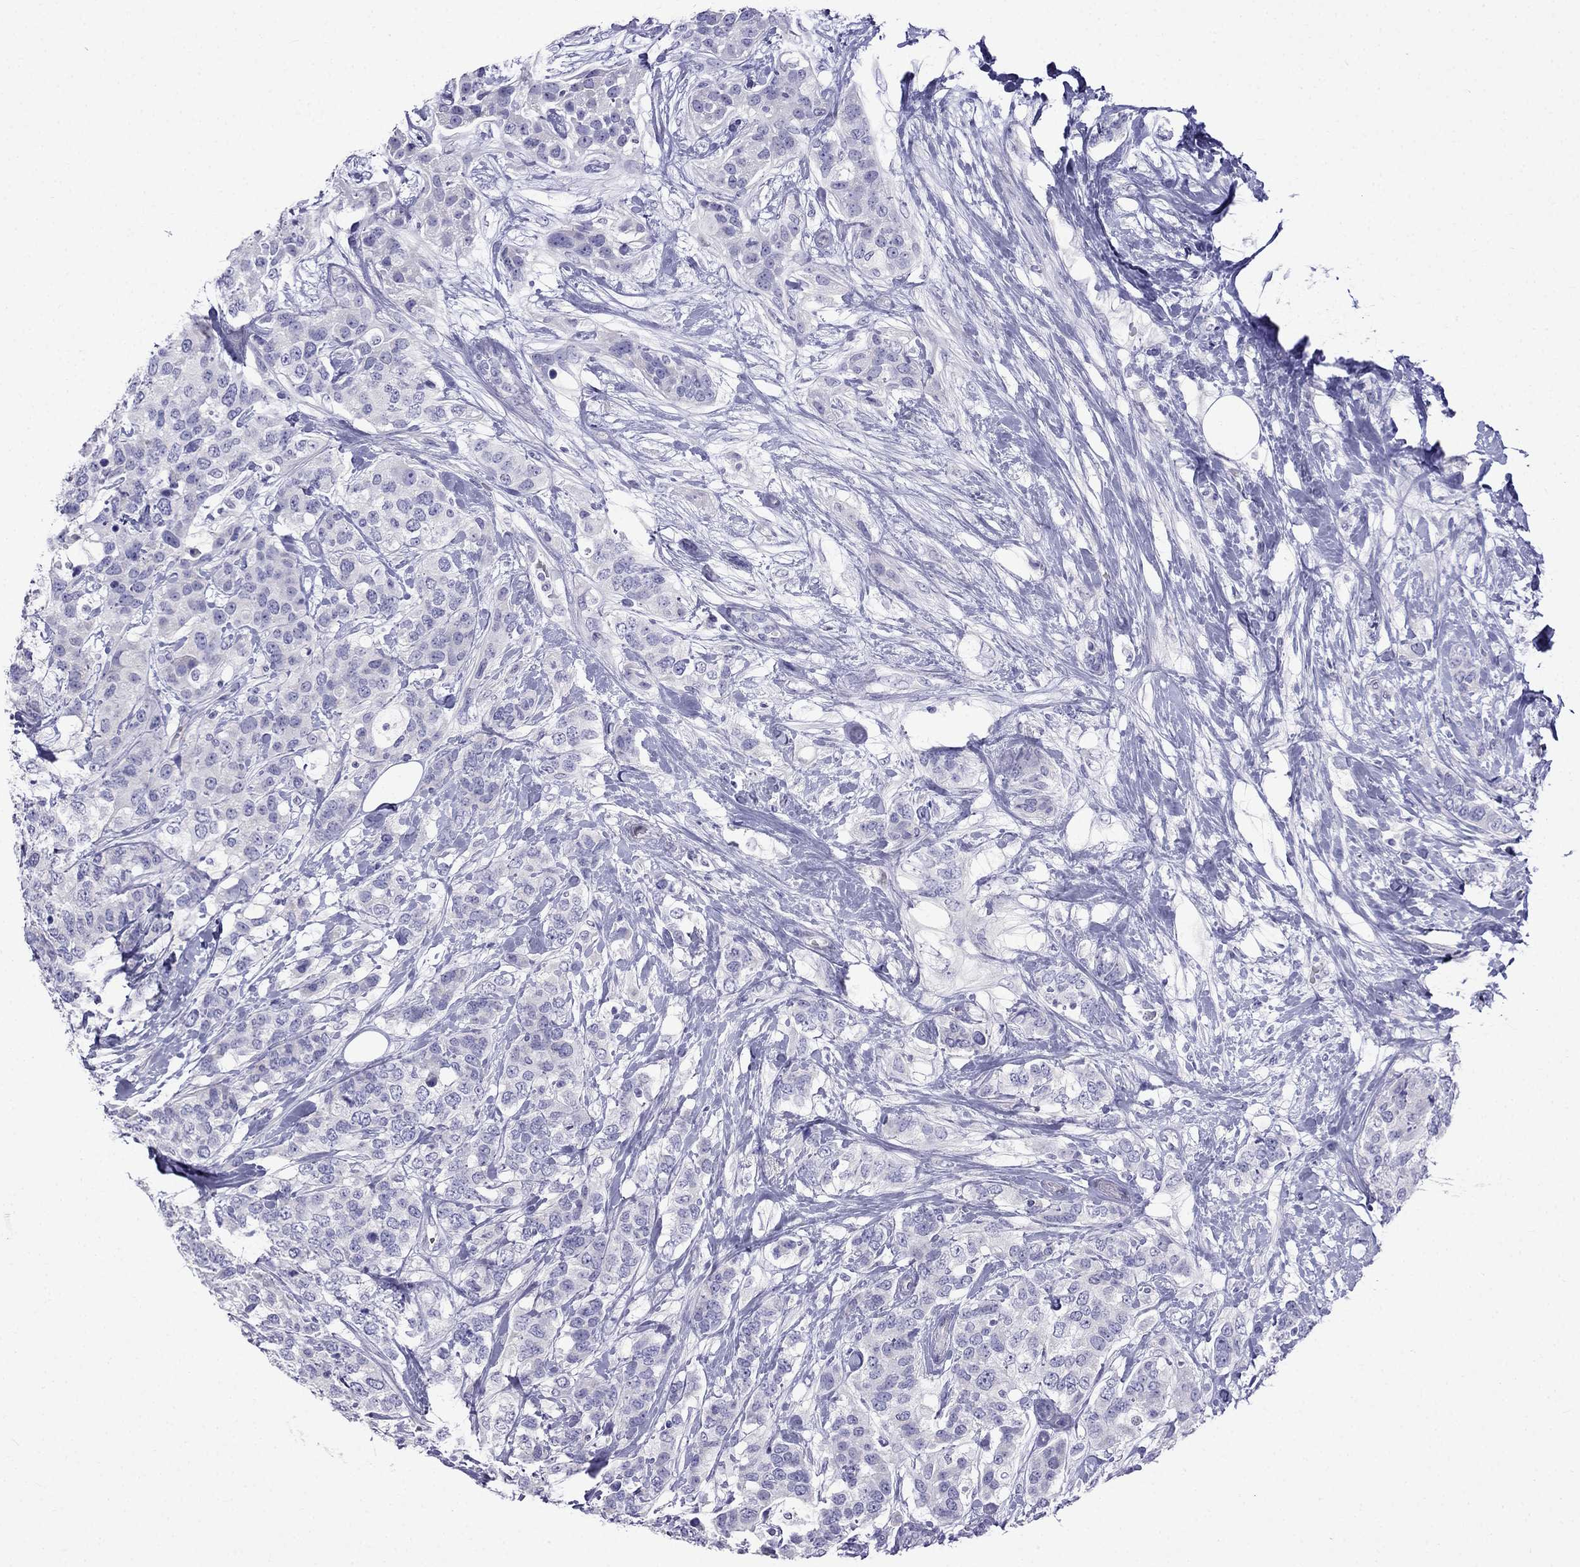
{"staining": {"intensity": "negative", "quantity": "none", "location": "none"}, "tissue": "breast cancer", "cell_type": "Tumor cells", "image_type": "cancer", "snomed": [{"axis": "morphology", "description": "Lobular carcinoma"}, {"axis": "topography", "description": "Breast"}], "caption": "Protein analysis of breast lobular carcinoma reveals no significant staining in tumor cells.", "gene": "PATE1", "patient": {"sex": "female", "age": 59}}